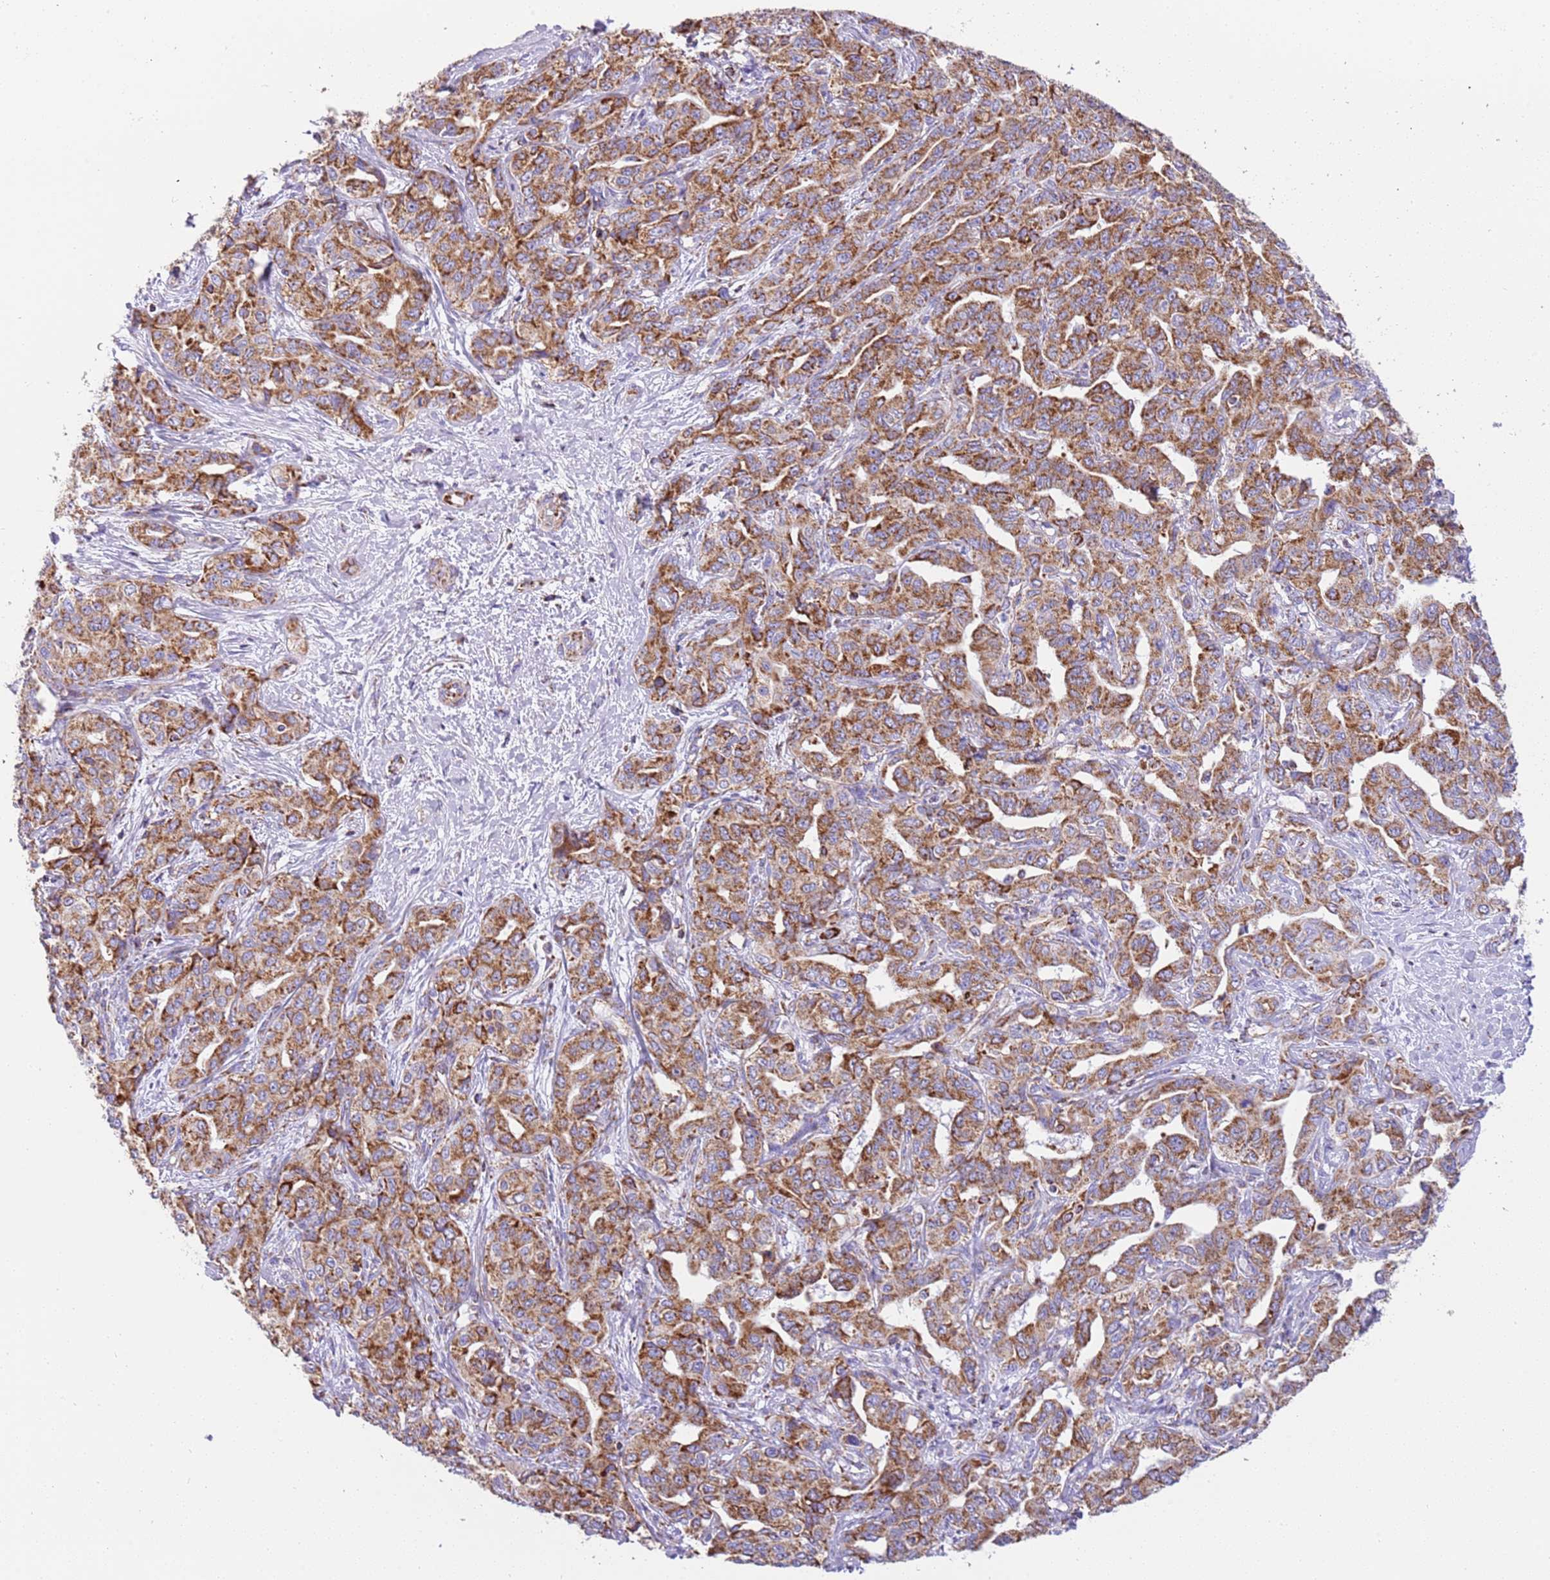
{"staining": {"intensity": "strong", "quantity": ">75%", "location": "cytoplasmic/membranous"}, "tissue": "liver cancer", "cell_type": "Tumor cells", "image_type": "cancer", "snomed": [{"axis": "morphology", "description": "Cholangiocarcinoma"}, {"axis": "topography", "description": "Liver"}], "caption": "Liver cancer (cholangiocarcinoma) was stained to show a protein in brown. There is high levels of strong cytoplasmic/membranous positivity in approximately >75% of tumor cells. (IHC, brightfield microscopy, high magnification).", "gene": "SUCLG2", "patient": {"sex": "male", "age": 59}}